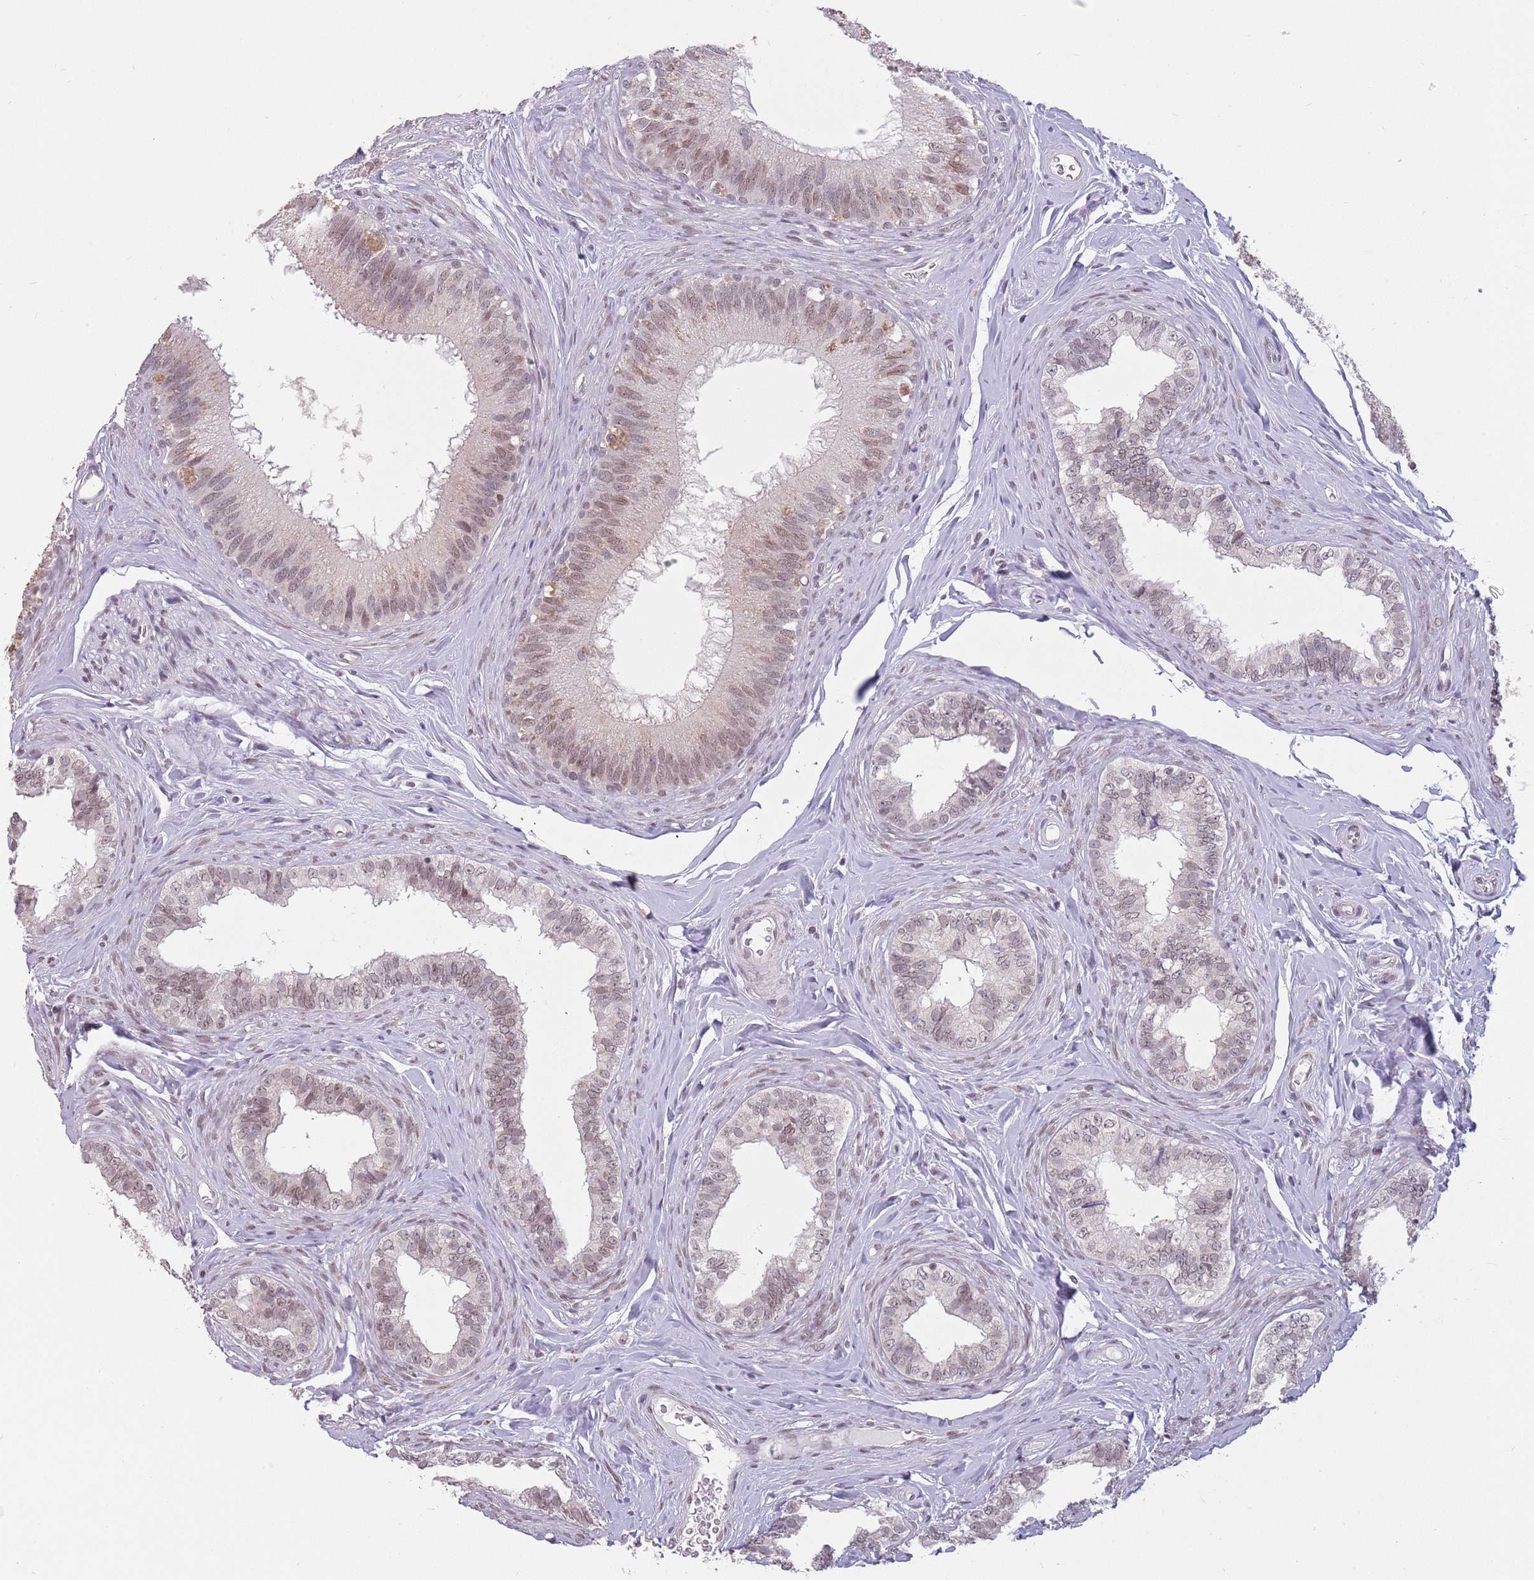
{"staining": {"intensity": "moderate", "quantity": "25%-75%", "location": "nuclear"}, "tissue": "epididymis", "cell_type": "Glandular cells", "image_type": "normal", "snomed": [{"axis": "morphology", "description": "Normal tissue, NOS"}, {"axis": "topography", "description": "Epididymis"}], "caption": "Glandular cells demonstrate moderate nuclear positivity in about 25%-75% of cells in benign epididymis. (DAB (3,3'-diaminobenzidine) IHC with brightfield microscopy, high magnification).", "gene": "ZNF574", "patient": {"sex": "male", "age": 38}}